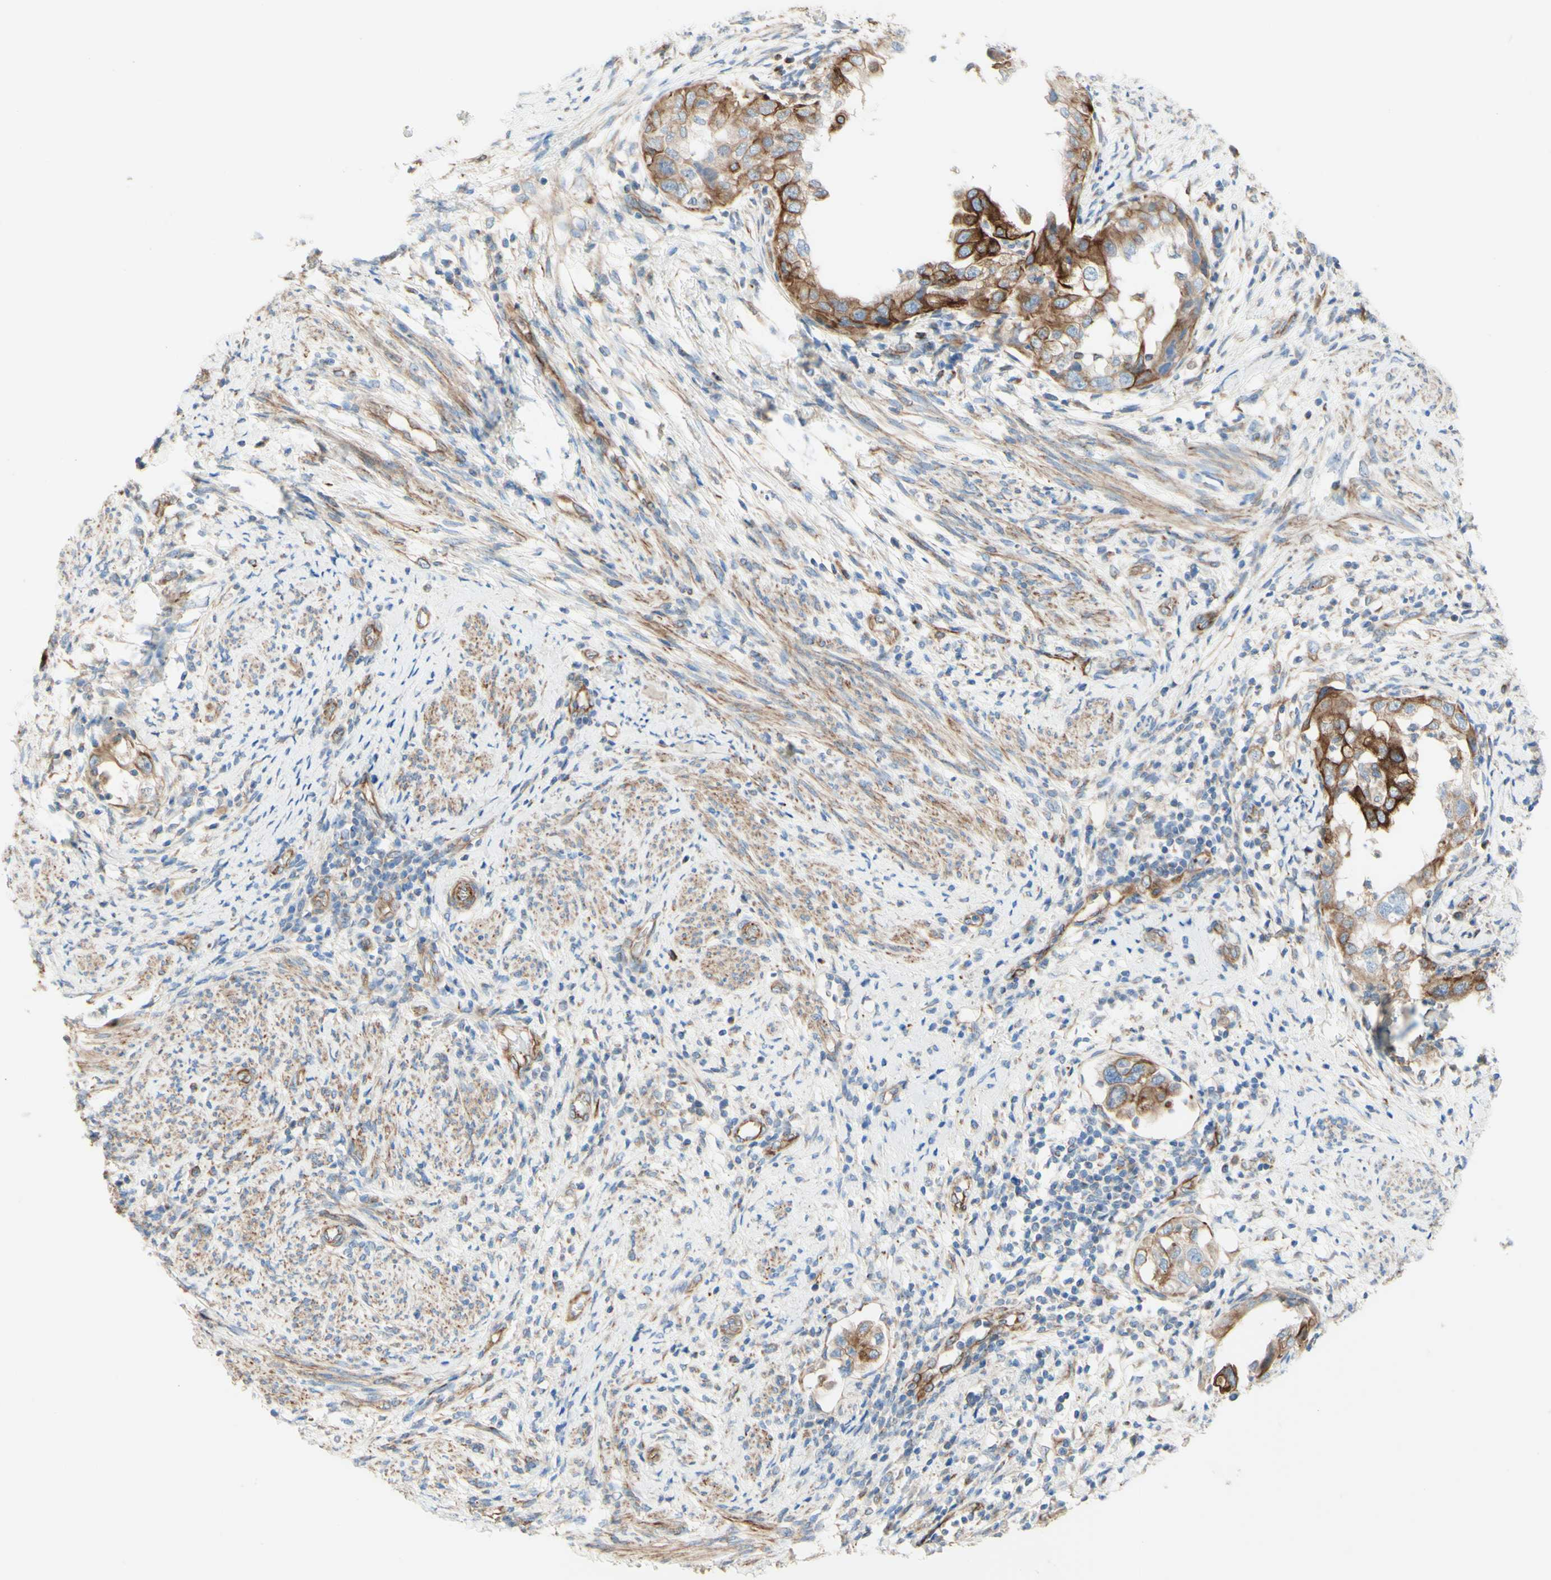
{"staining": {"intensity": "strong", "quantity": "25%-75%", "location": "cytoplasmic/membranous"}, "tissue": "endometrial cancer", "cell_type": "Tumor cells", "image_type": "cancer", "snomed": [{"axis": "morphology", "description": "Adenocarcinoma, NOS"}, {"axis": "topography", "description": "Endometrium"}], "caption": "Adenocarcinoma (endometrial) tissue demonstrates strong cytoplasmic/membranous staining in approximately 25%-75% of tumor cells, visualized by immunohistochemistry.", "gene": "ENDOD1", "patient": {"sex": "female", "age": 85}}